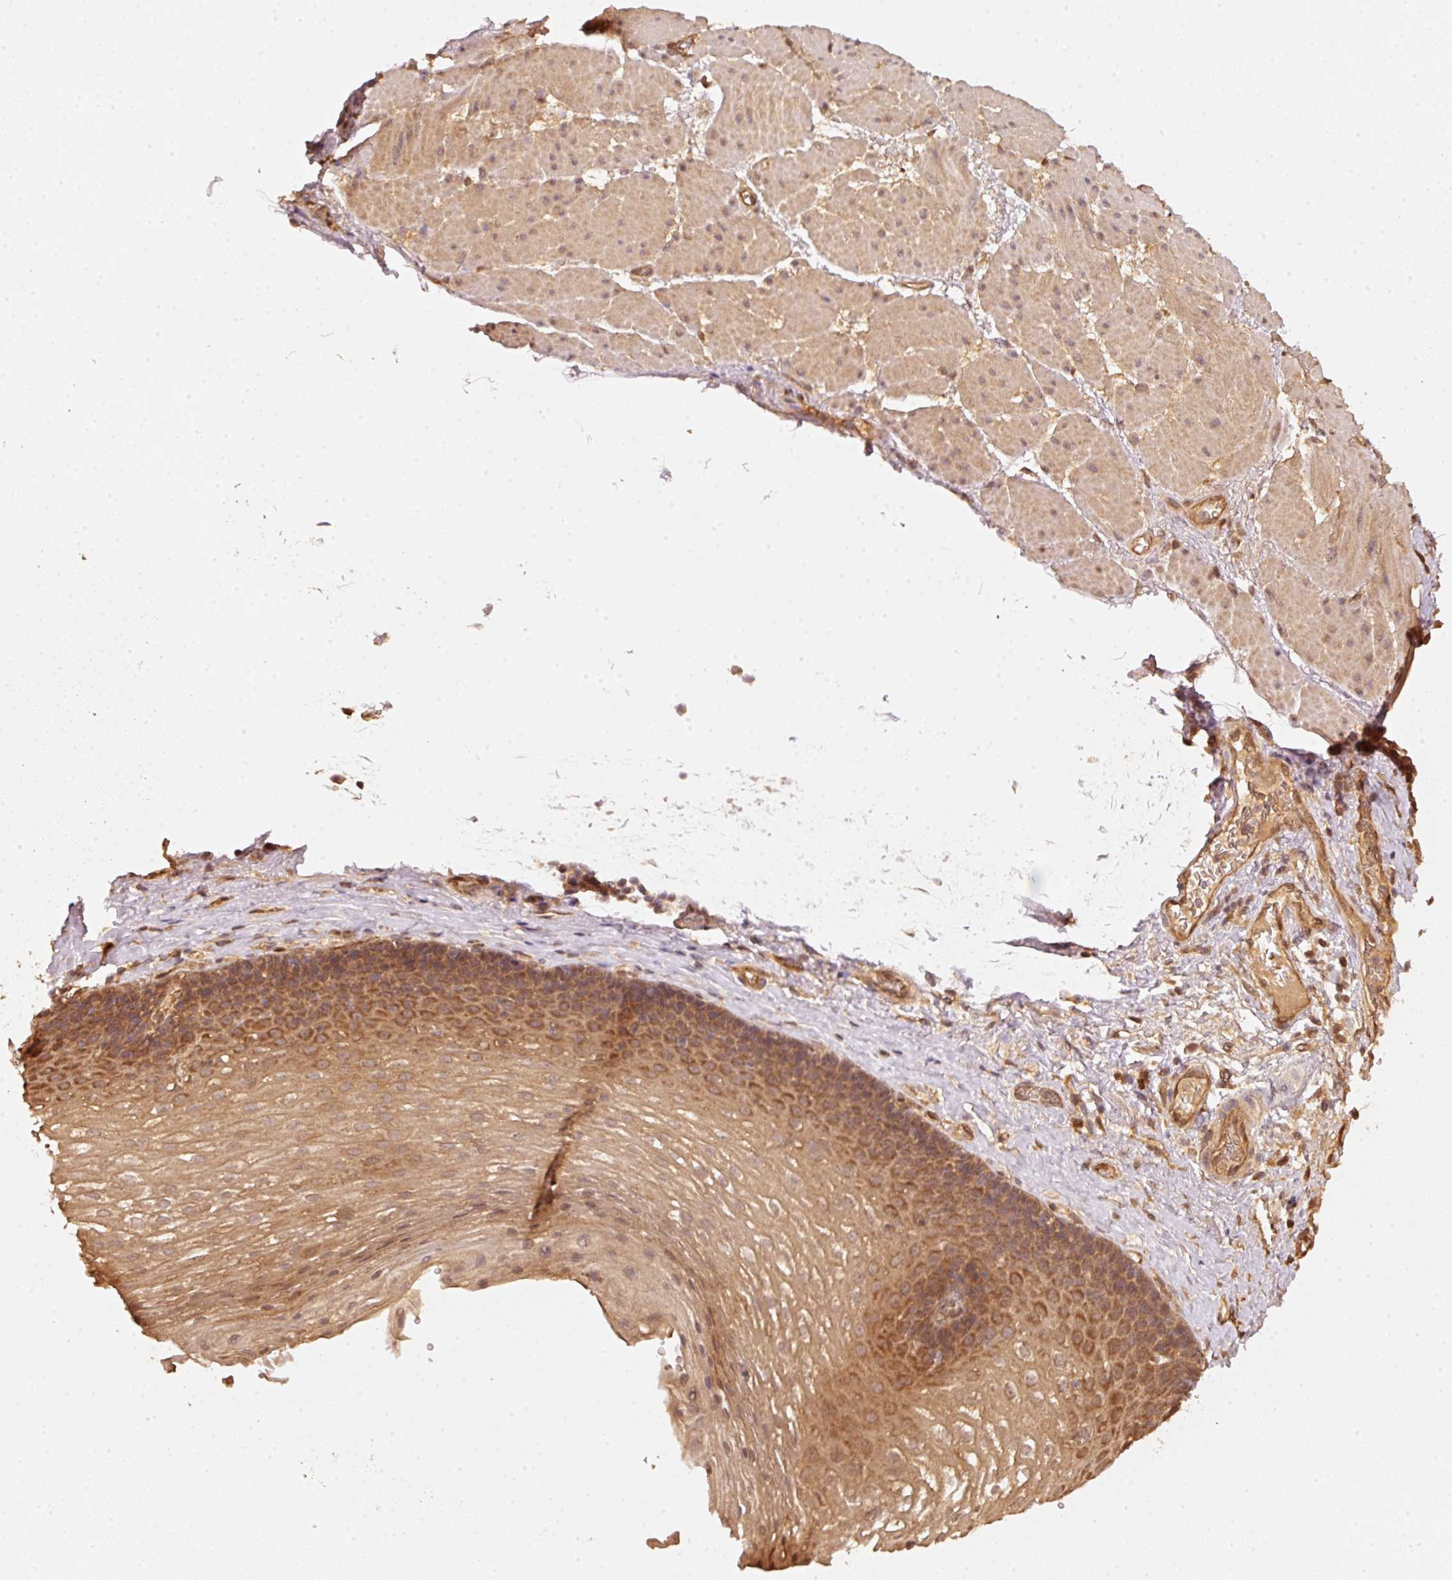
{"staining": {"intensity": "strong", "quantity": ">75%", "location": "cytoplasmic/membranous"}, "tissue": "esophagus", "cell_type": "Squamous epithelial cells", "image_type": "normal", "snomed": [{"axis": "morphology", "description": "Normal tissue, NOS"}, {"axis": "topography", "description": "Esophagus"}], "caption": "The micrograph shows immunohistochemical staining of benign esophagus. There is strong cytoplasmic/membranous positivity is present in approximately >75% of squamous epithelial cells.", "gene": "STAU1", "patient": {"sex": "female", "age": 66}}